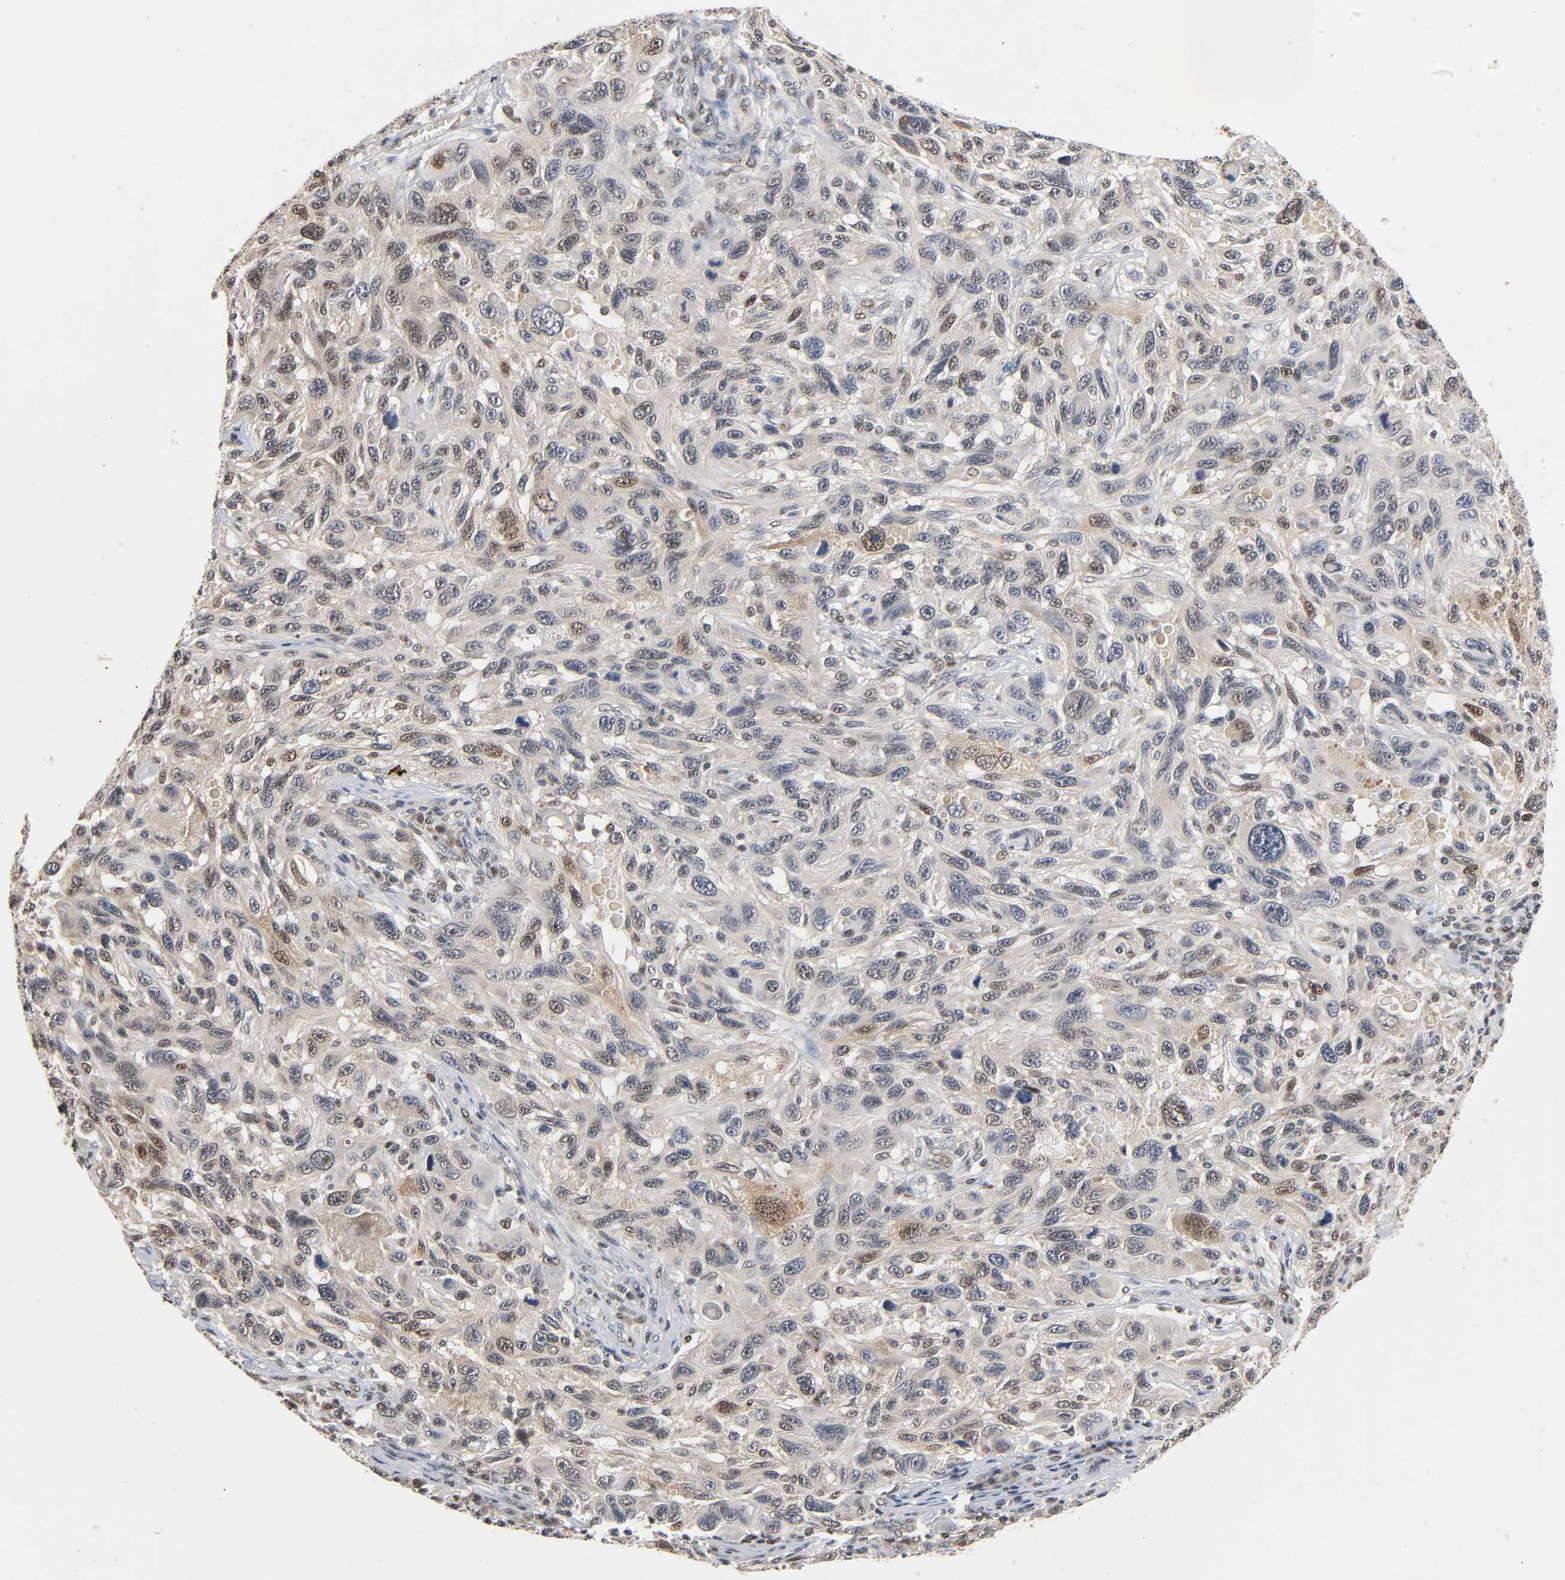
{"staining": {"intensity": "weak", "quantity": "25%-75%", "location": "cytoplasmic/membranous,nuclear"}, "tissue": "melanoma", "cell_type": "Tumor cells", "image_type": "cancer", "snomed": [{"axis": "morphology", "description": "Malignant melanoma, NOS"}, {"axis": "topography", "description": "Skin"}], "caption": "Immunohistochemical staining of malignant melanoma shows low levels of weak cytoplasmic/membranous and nuclear protein expression in about 25%-75% of tumor cells.", "gene": "UBC", "patient": {"sex": "male", "age": 53}}